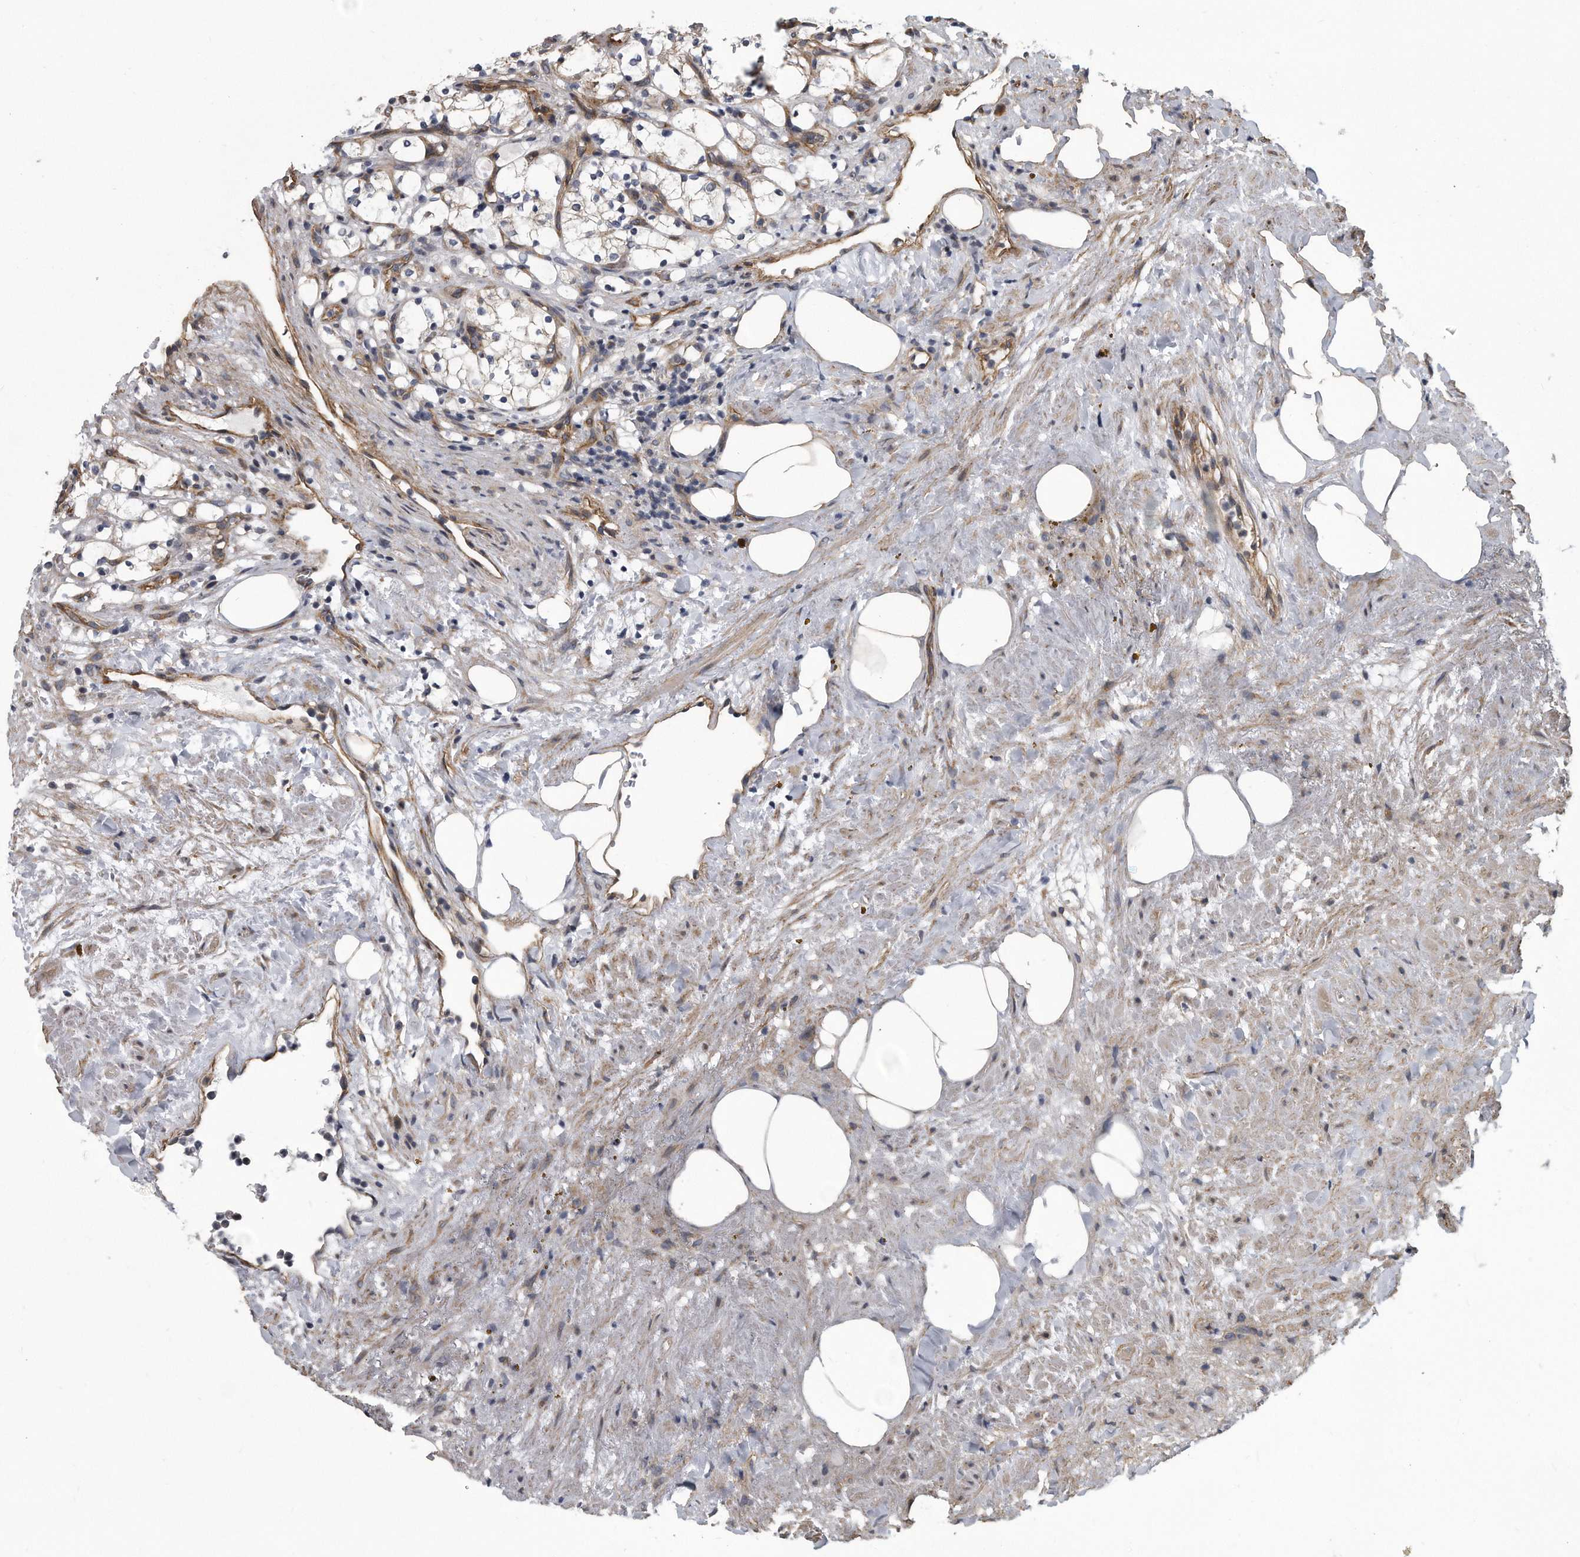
{"staining": {"intensity": "negative", "quantity": "none", "location": "none"}, "tissue": "renal cancer", "cell_type": "Tumor cells", "image_type": "cancer", "snomed": [{"axis": "morphology", "description": "Adenocarcinoma, NOS"}, {"axis": "topography", "description": "Kidney"}], "caption": "Immunohistochemical staining of renal adenocarcinoma shows no significant staining in tumor cells.", "gene": "ARMCX1", "patient": {"sex": "female", "age": 69}}